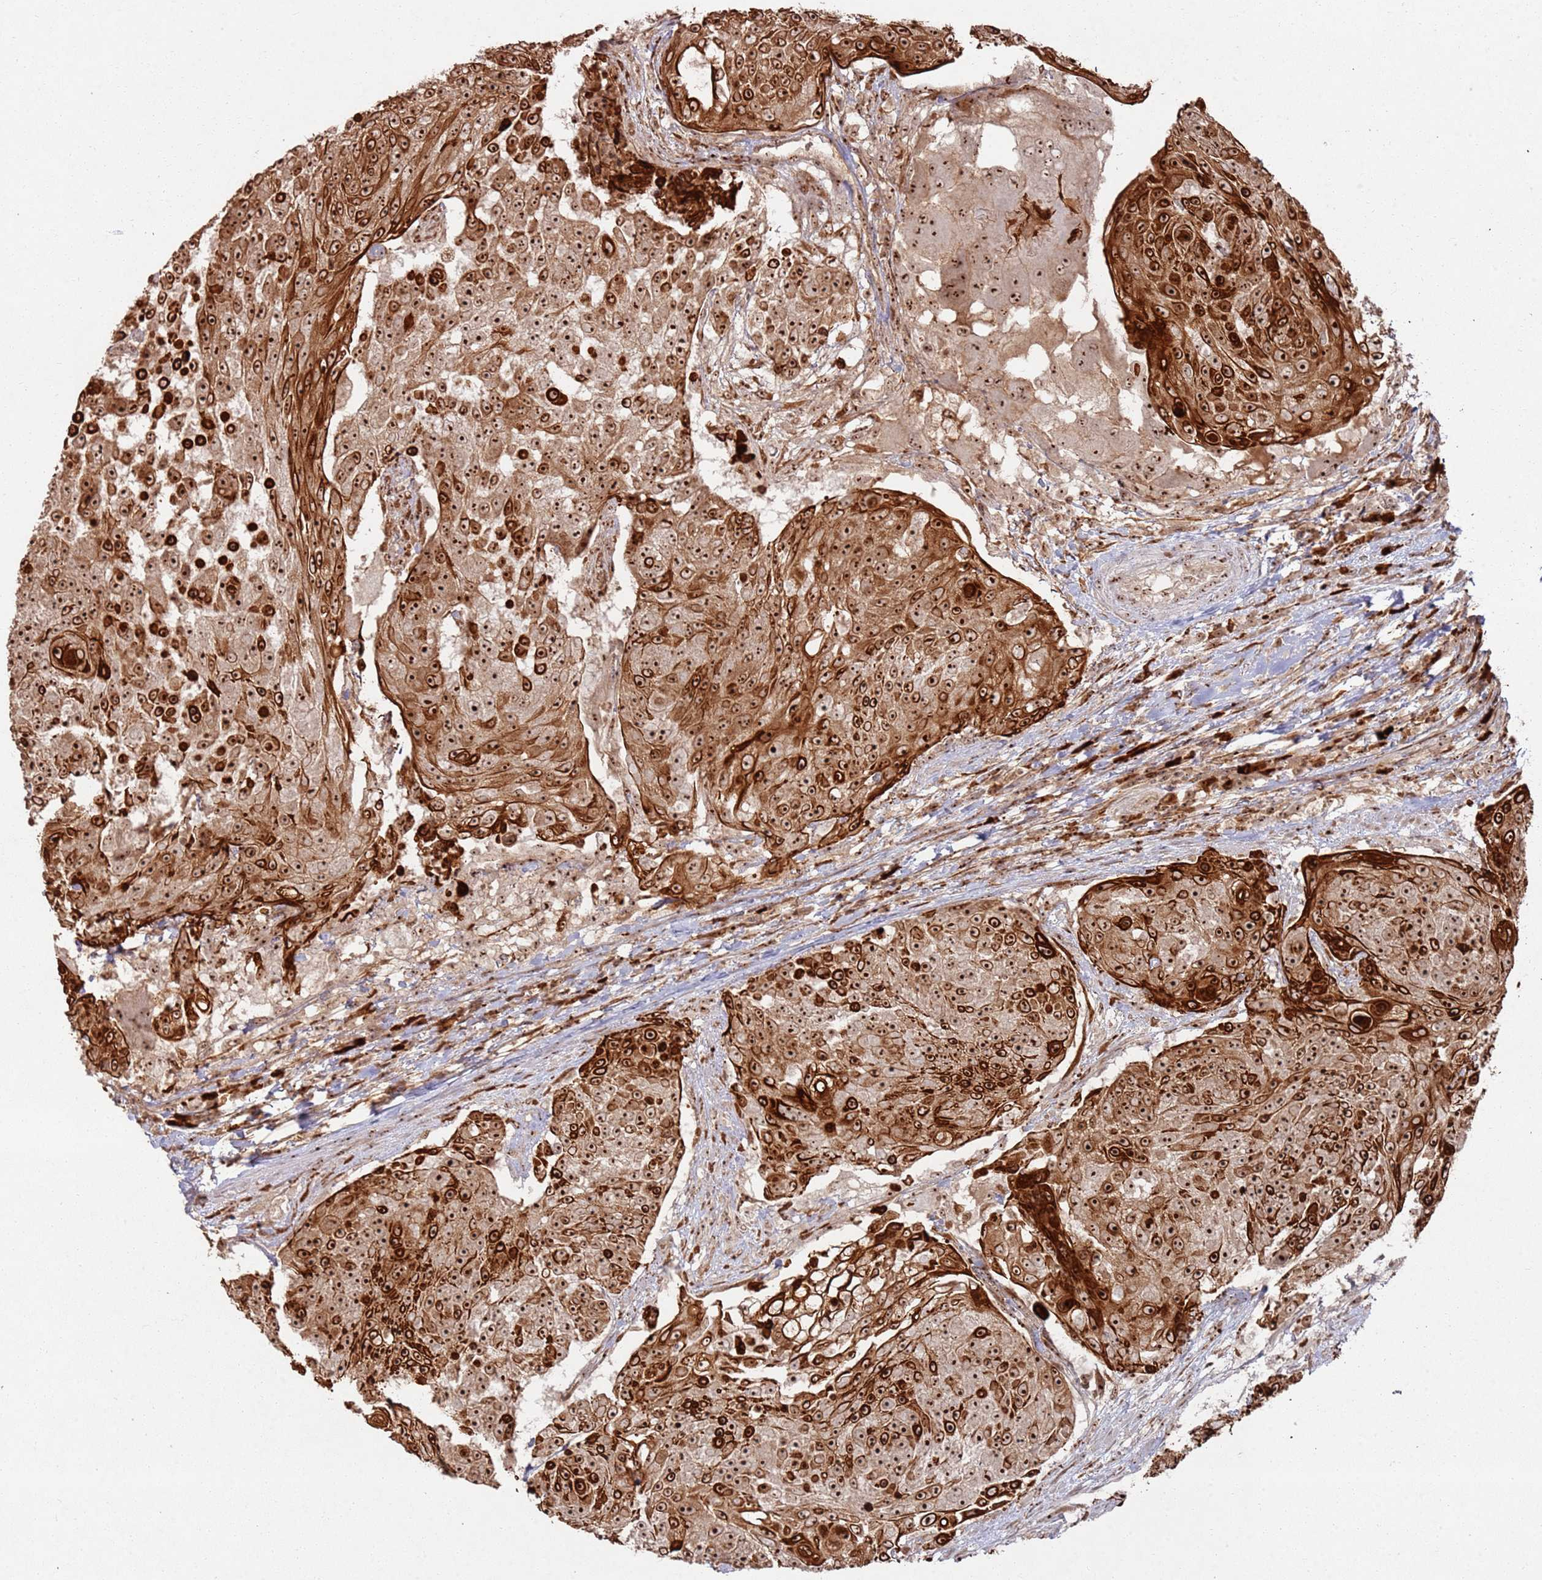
{"staining": {"intensity": "strong", "quantity": ">75%", "location": "cytoplasmic/membranous,nuclear"}, "tissue": "urothelial cancer", "cell_type": "Tumor cells", "image_type": "cancer", "snomed": [{"axis": "morphology", "description": "Urothelial carcinoma, High grade"}, {"axis": "topography", "description": "Urinary bladder"}], "caption": "Tumor cells reveal high levels of strong cytoplasmic/membranous and nuclear expression in approximately >75% of cells in human high-grade urothelial carcinoma.", "gene": "UTP11", "patient": {"sex": "female", "age": 63}}